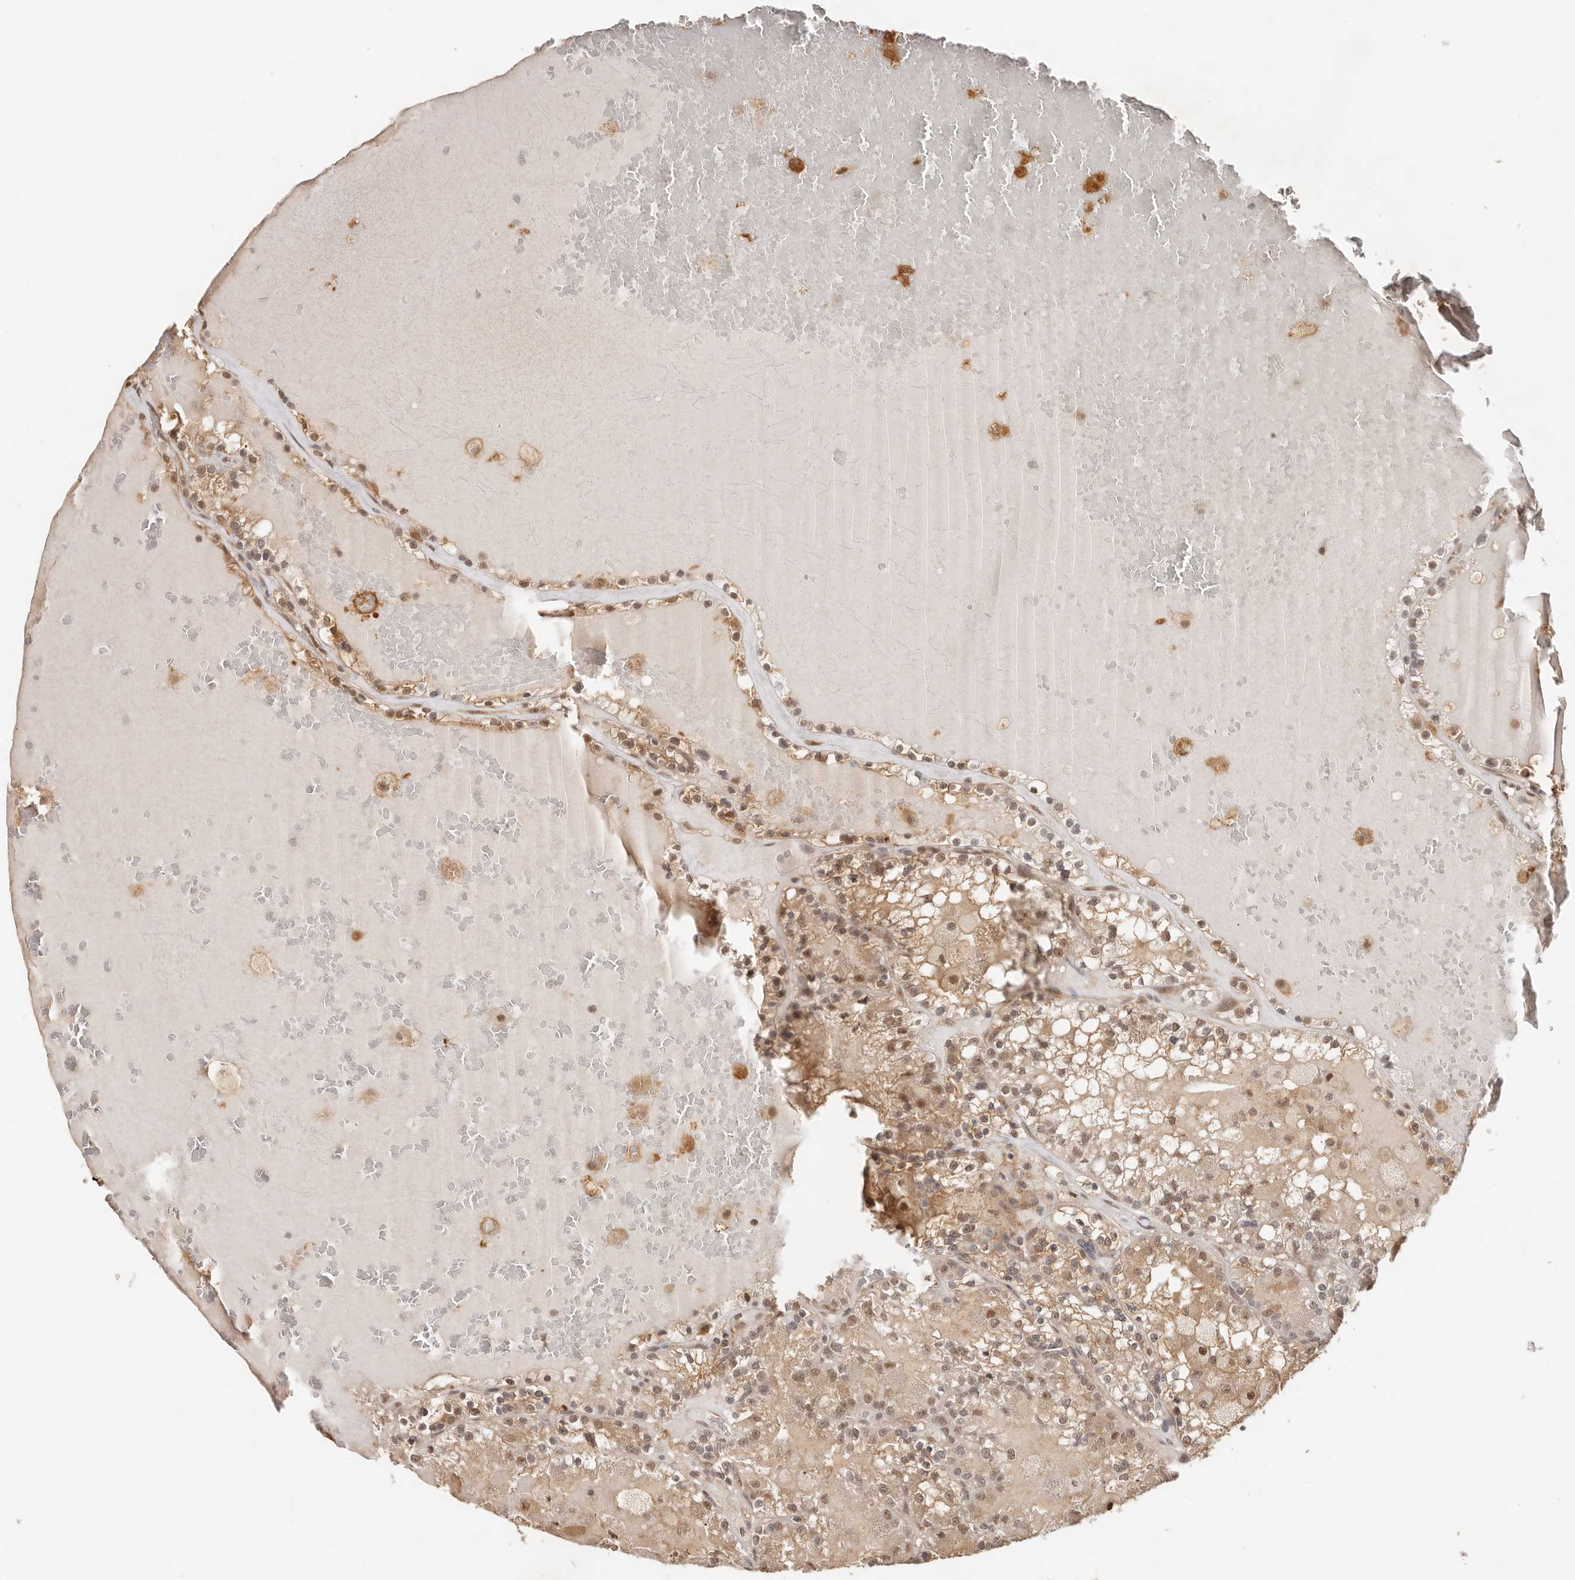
{"staining": {"intensity": "moderate", "quantity": ">75%", "location": "cytoplasmic/membranous,nuclear"}, "tissue": "renal cancer", "cell_type": "Tumor cells", "image_type": "cancer", "snomed": [{"axis": "morphology", "description": "Adenocarcinoma, NOS"}, {"axis": "topography", "description": "Kidney"}], "caption": "IHC histopathology image of human renal adenocarcinoma stained for a protein (brown), which shows medium levels of moderate cytoplasmic/membranous and nuclear positivity in approximately >75% of tumor cells.", "gene": "PSMA5", "patient": {"sex": "female", "age": 56}}